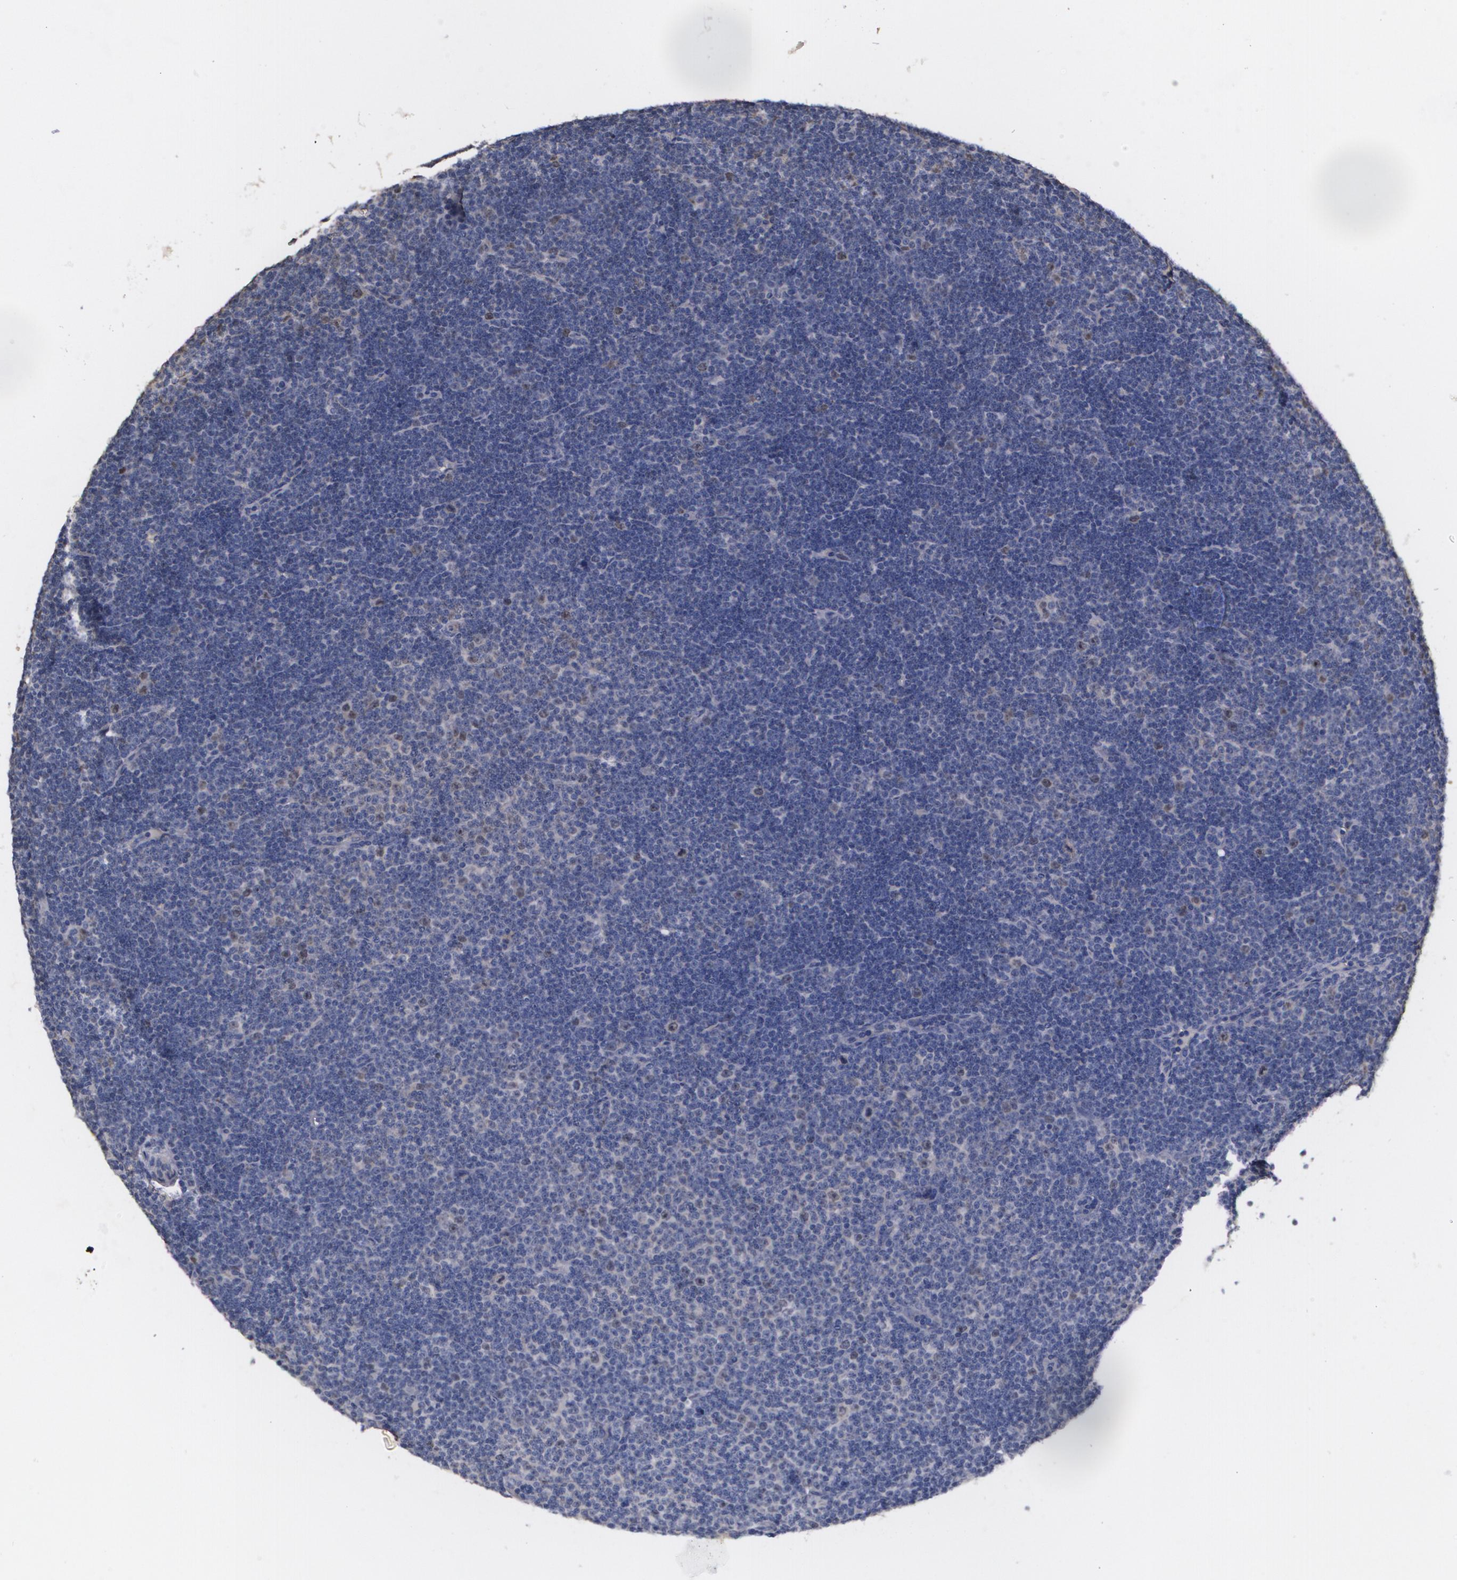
{"staining": {"intensity": "strong", "quantity": "<25%", "location": "nuclear"}, "tissue": "lymphoma", "cell_type": "Tumor cells", "image_type": "cancer", "snomed": [{"axis": "morphology", "description": "Malignant lymphoma, non-Hodgkin's type, Low grade"}, {"axis": "topography", "description": "Lymph node"}], "caption": "This image exhibits lymphoma stained with immunohistochemistry to label a protein in brown. The nuclear of tumor cells show strong positivity for the protein. Nuclei are counter-stained blue.", "gene": "BRCA1", "patient": {"sex": "male", "age": 57}}